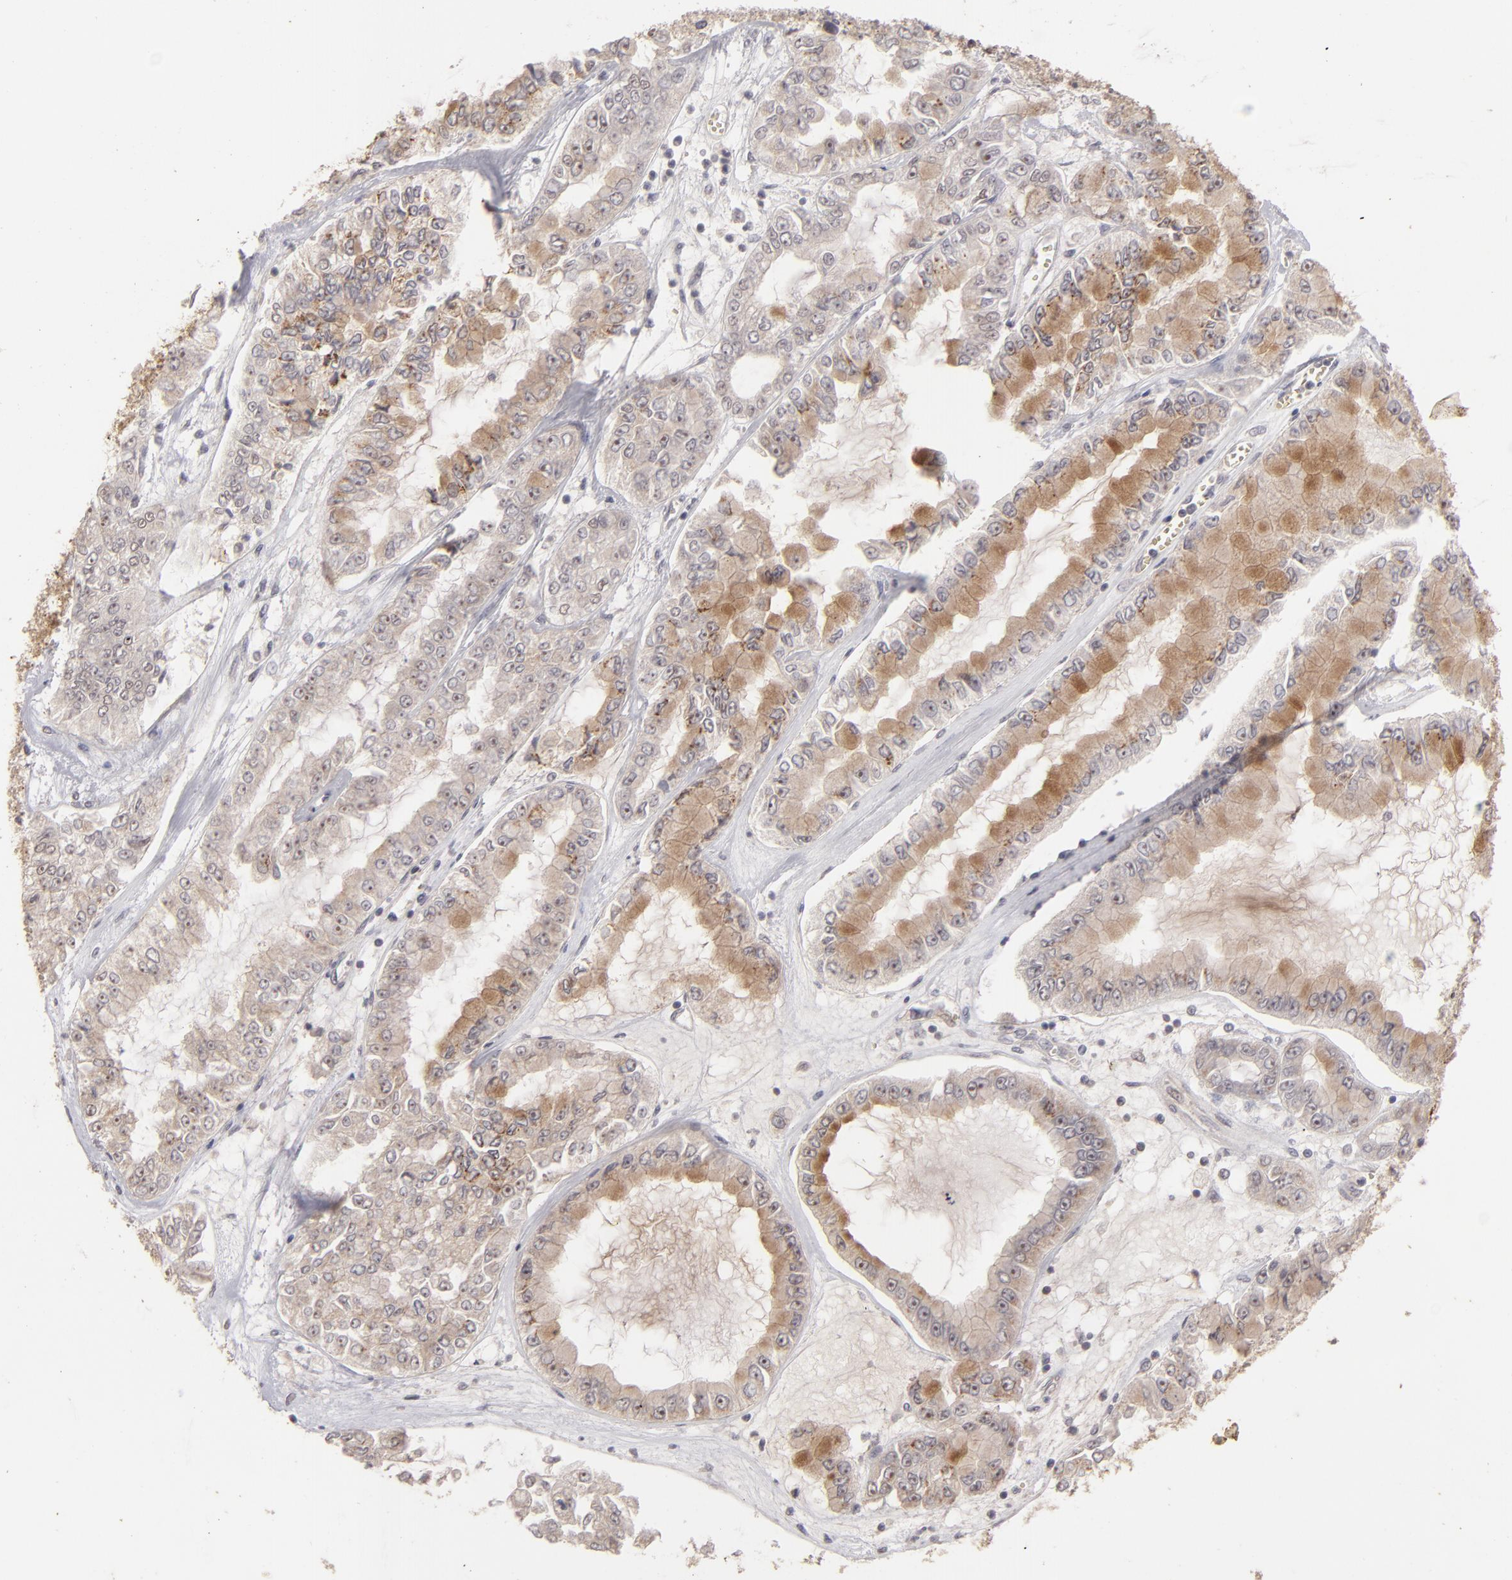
{"staining": {"intensity": "weak", "quantity": "25%-75%", "location": "cytoplasmic/membranous"}, "tissue": "liver cancer", "cell_type": "Tumor cells", "image_type": "cancer", "snomed": [{"axis": "morphology", "description": "Cholangiocarcinoma"}, {"axis": "topography", "description": "Liver"}], "caption": "Cholangiocarcinoma (liver) stained for a protein (brown) reveals weak cytoplasmic/membranous positive positivity in about 25%-75% of tumor cells.", "gene": "DFFA", "patient": {"sex": "female", "age": 79}}